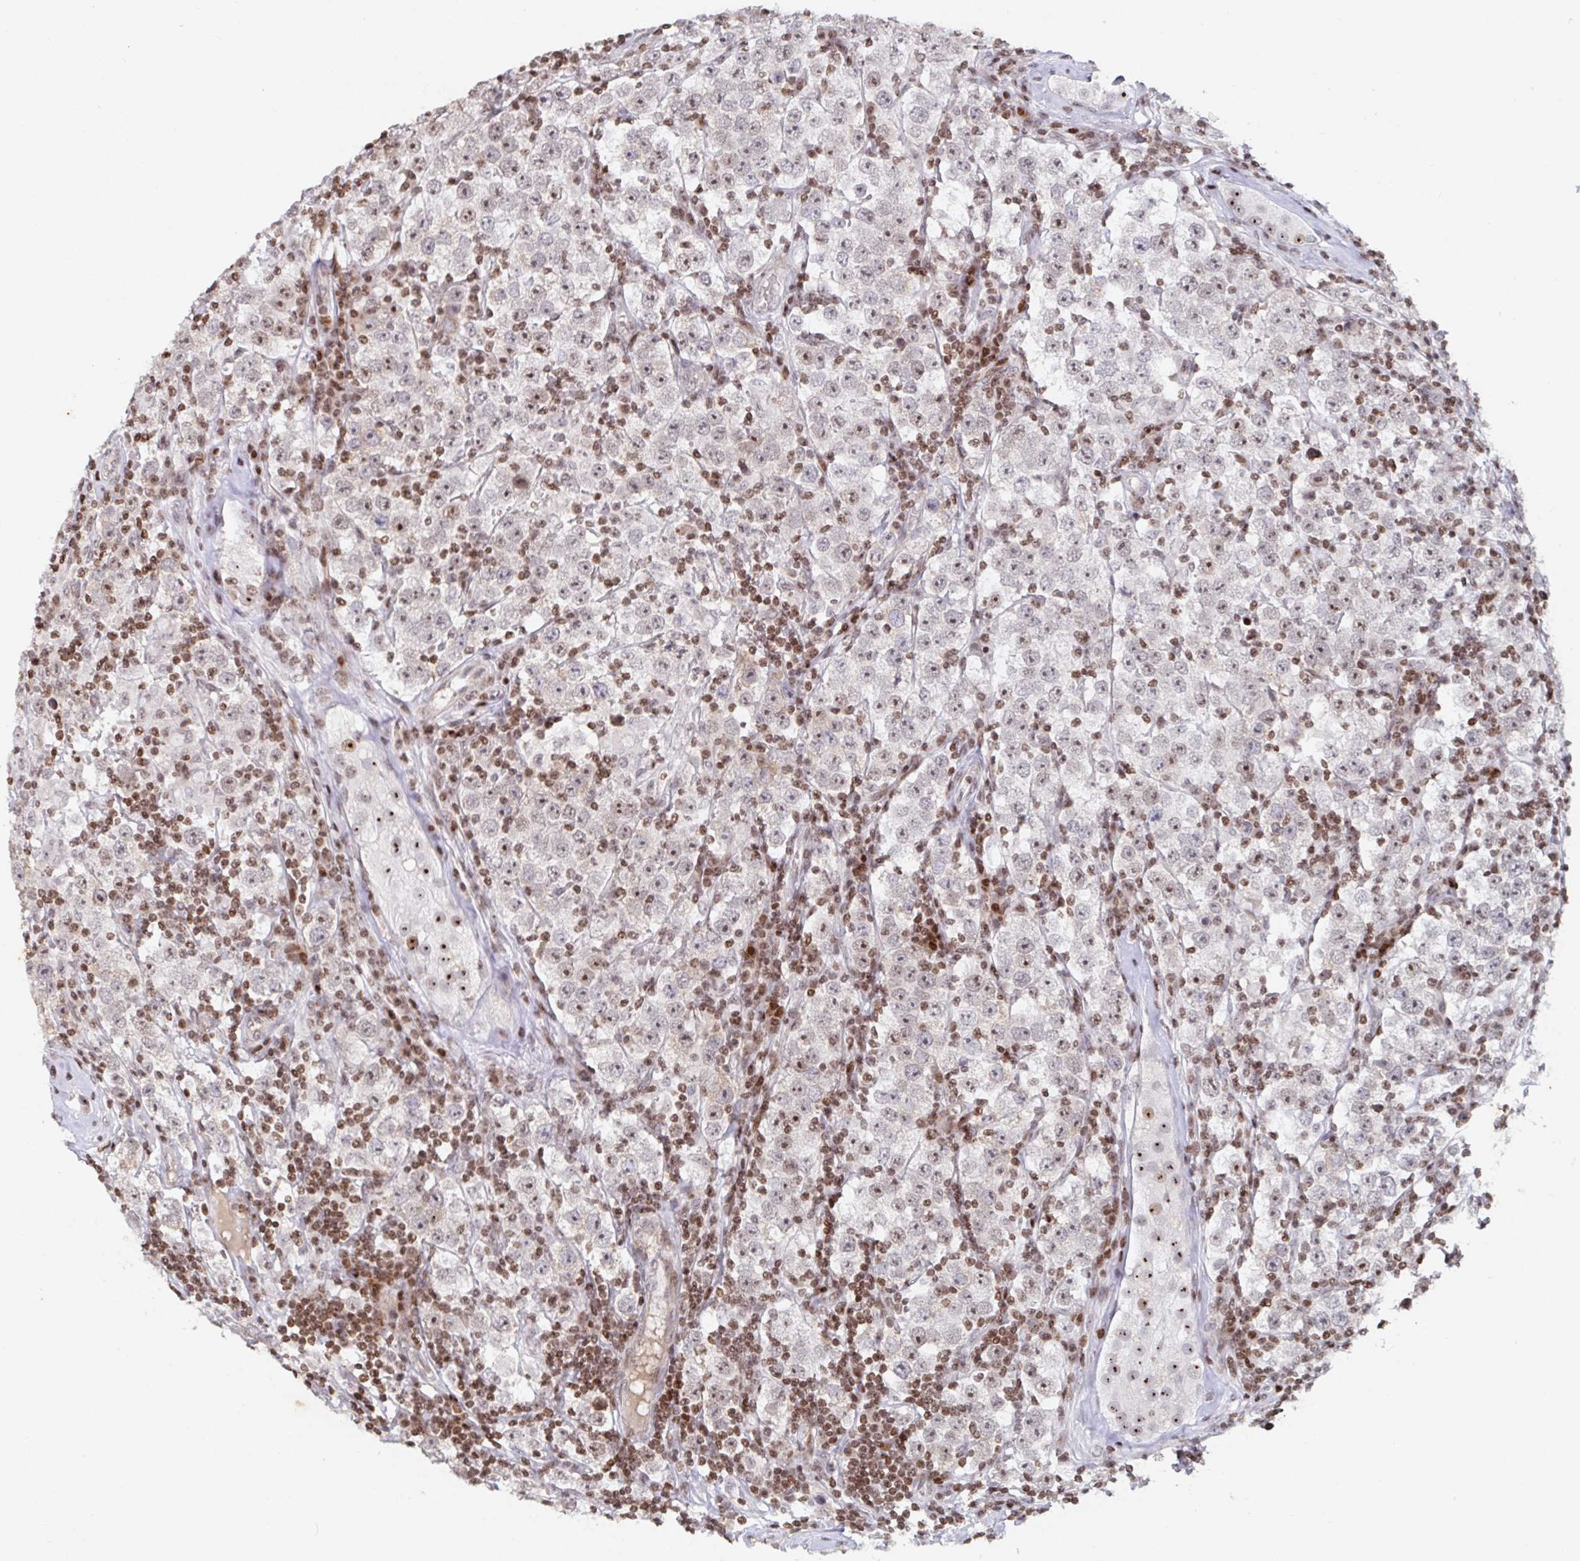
{"staining": {"intensity": "moderate", "quantity": ">75%", "location": "nuclear"}, "tissue": "urothelial cancer", "cell_type": "Tumor cells", "image_type": "cancer", "snomed": [{"axis": "morphology", "description": "Normal tissue, NOS"}, {"axis": "morphology", "description": "Urothelial carcinoma, High grade"}, {"axis": "morphology", "description": "Seminoma, NOS"}, {"axis": "morphology", "description": "Carcinoma, Embryonal, NOS"}, {"axis": "topography", "description": "Urinary bladder"}, {"axis": "topography", "description": "Testis"}], "caption": "DAB immunohistochemical staining of human urothelial cancer shows moderate nuclear protein positivity in approximately >75% of tumor cells.", "gene": "C19orf53", "patient": {"sex": "male", "age": 41}}